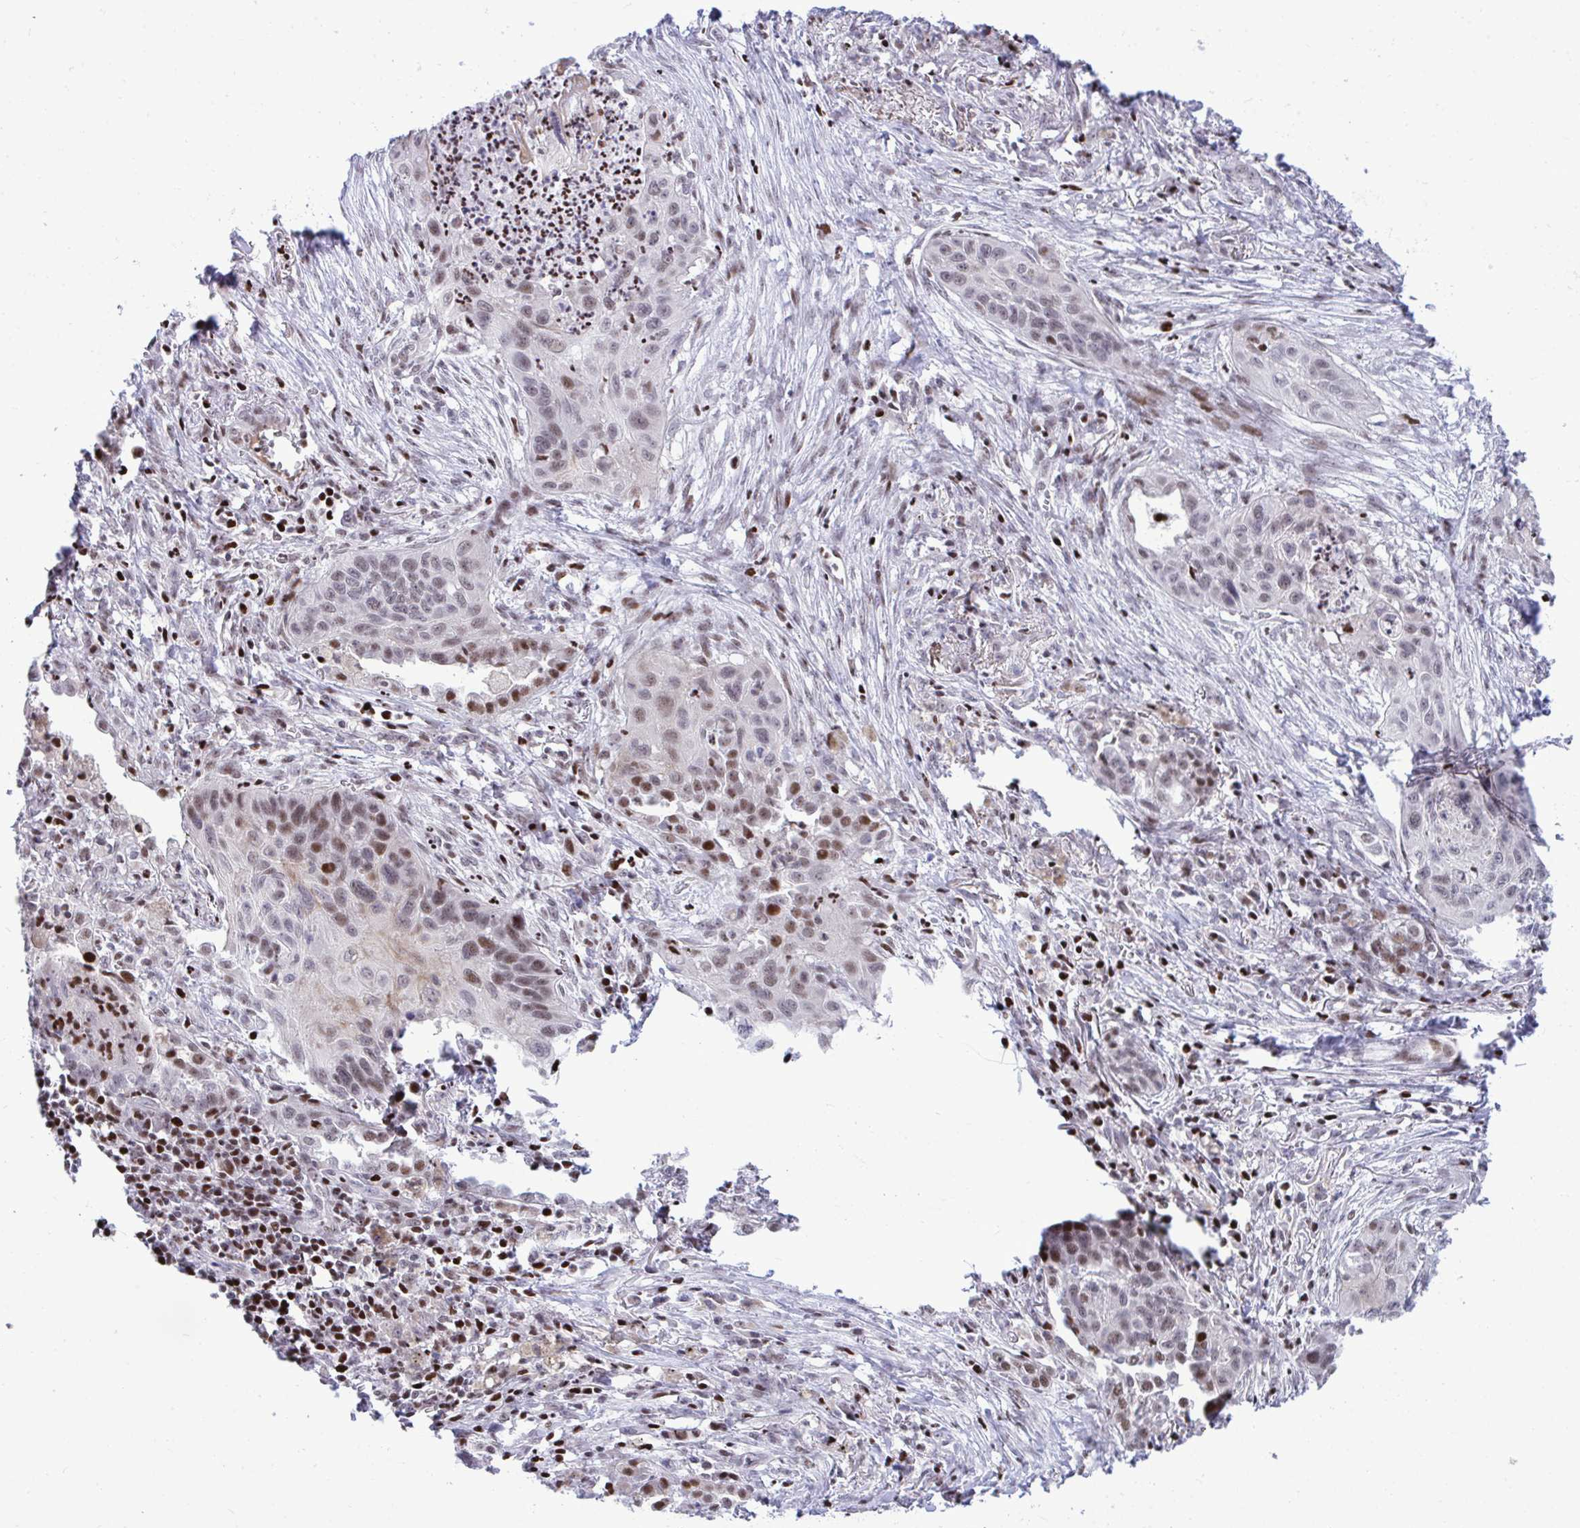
{"staining": {"intensity": "moderate", "quantity": "25%-75%", "location": "nuclear"}, "tissue": "lung cancer", "cell_type": "Tumor cells", "image_type": "cancer", "snomed": [{"axis": "morphology", "description": "Squamous cell carcinoma, NOS"}, {"axis": "topography", "description": "Lung"}], "caption": "High-power microscopy captured an immunohistochemistry (IHC) histopathology image of lung cancer (squamous cell carcinoma), revealing moderate nuclear positivity in approximately 25%-75% of tumor cells.", "gene": "C14orf39", "patient": {"sex": "male", "age": 71}}